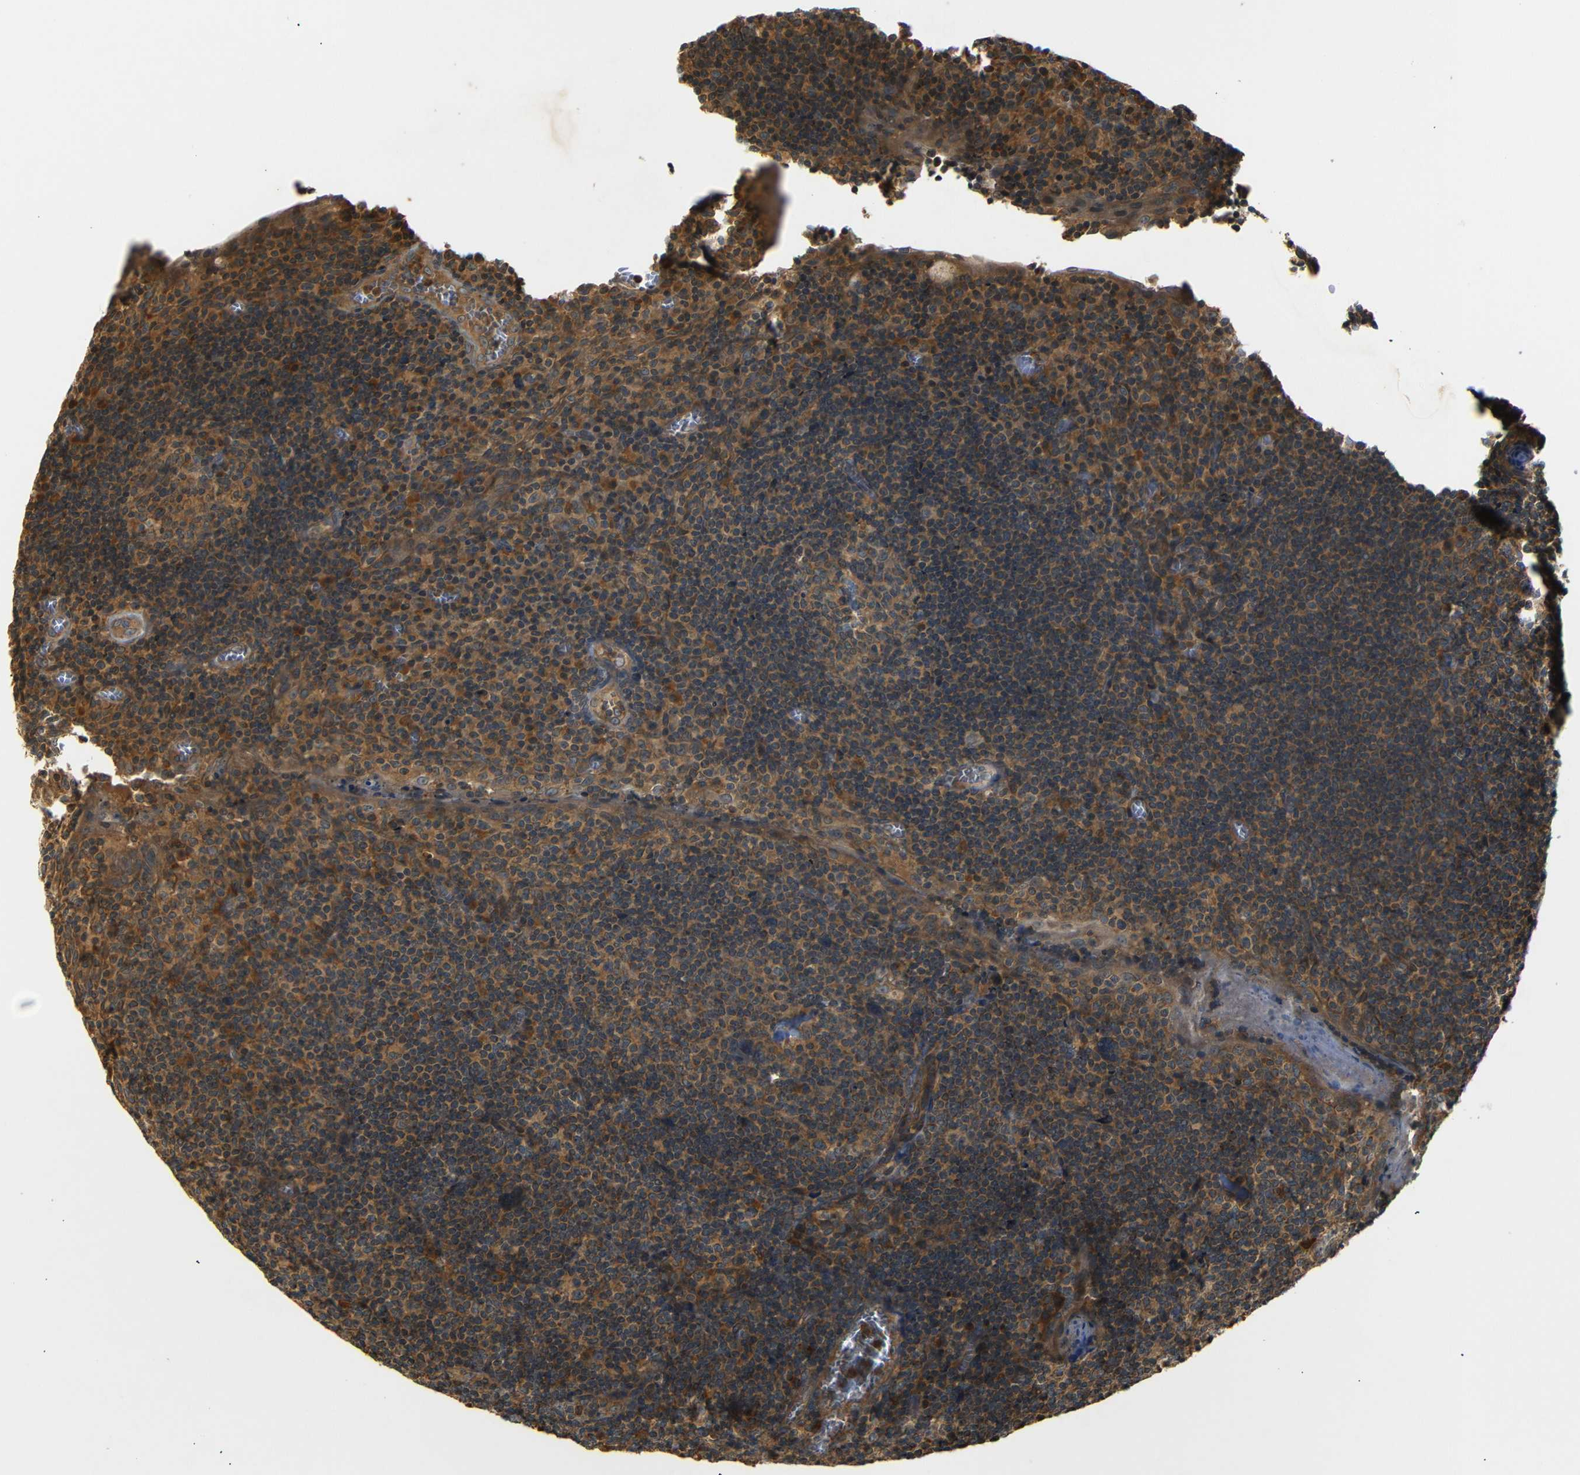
{"staining": {"intensity": "moderate", "quantity": ">75%", "location": "cytoplasmic/membranous"}, "tissue": "tonsil", "cell_type": "Germinal center cells", "image_type": "normal", "snomed": [{"axis": "morphology", "description": "Normal tissue, NOS"}, {"axis": "topography", "description": "Tonsil"}], "caption": "Immunohistochemistry (DAB (3,3'-diaminobenzidine)) staining of normal human tonsil exhibits moderate cytoplasmic/membranous protein positivity in about >75% of germinal center cells.", "gene": "TANK", "patient": {"sex": "male", "age": 37}}